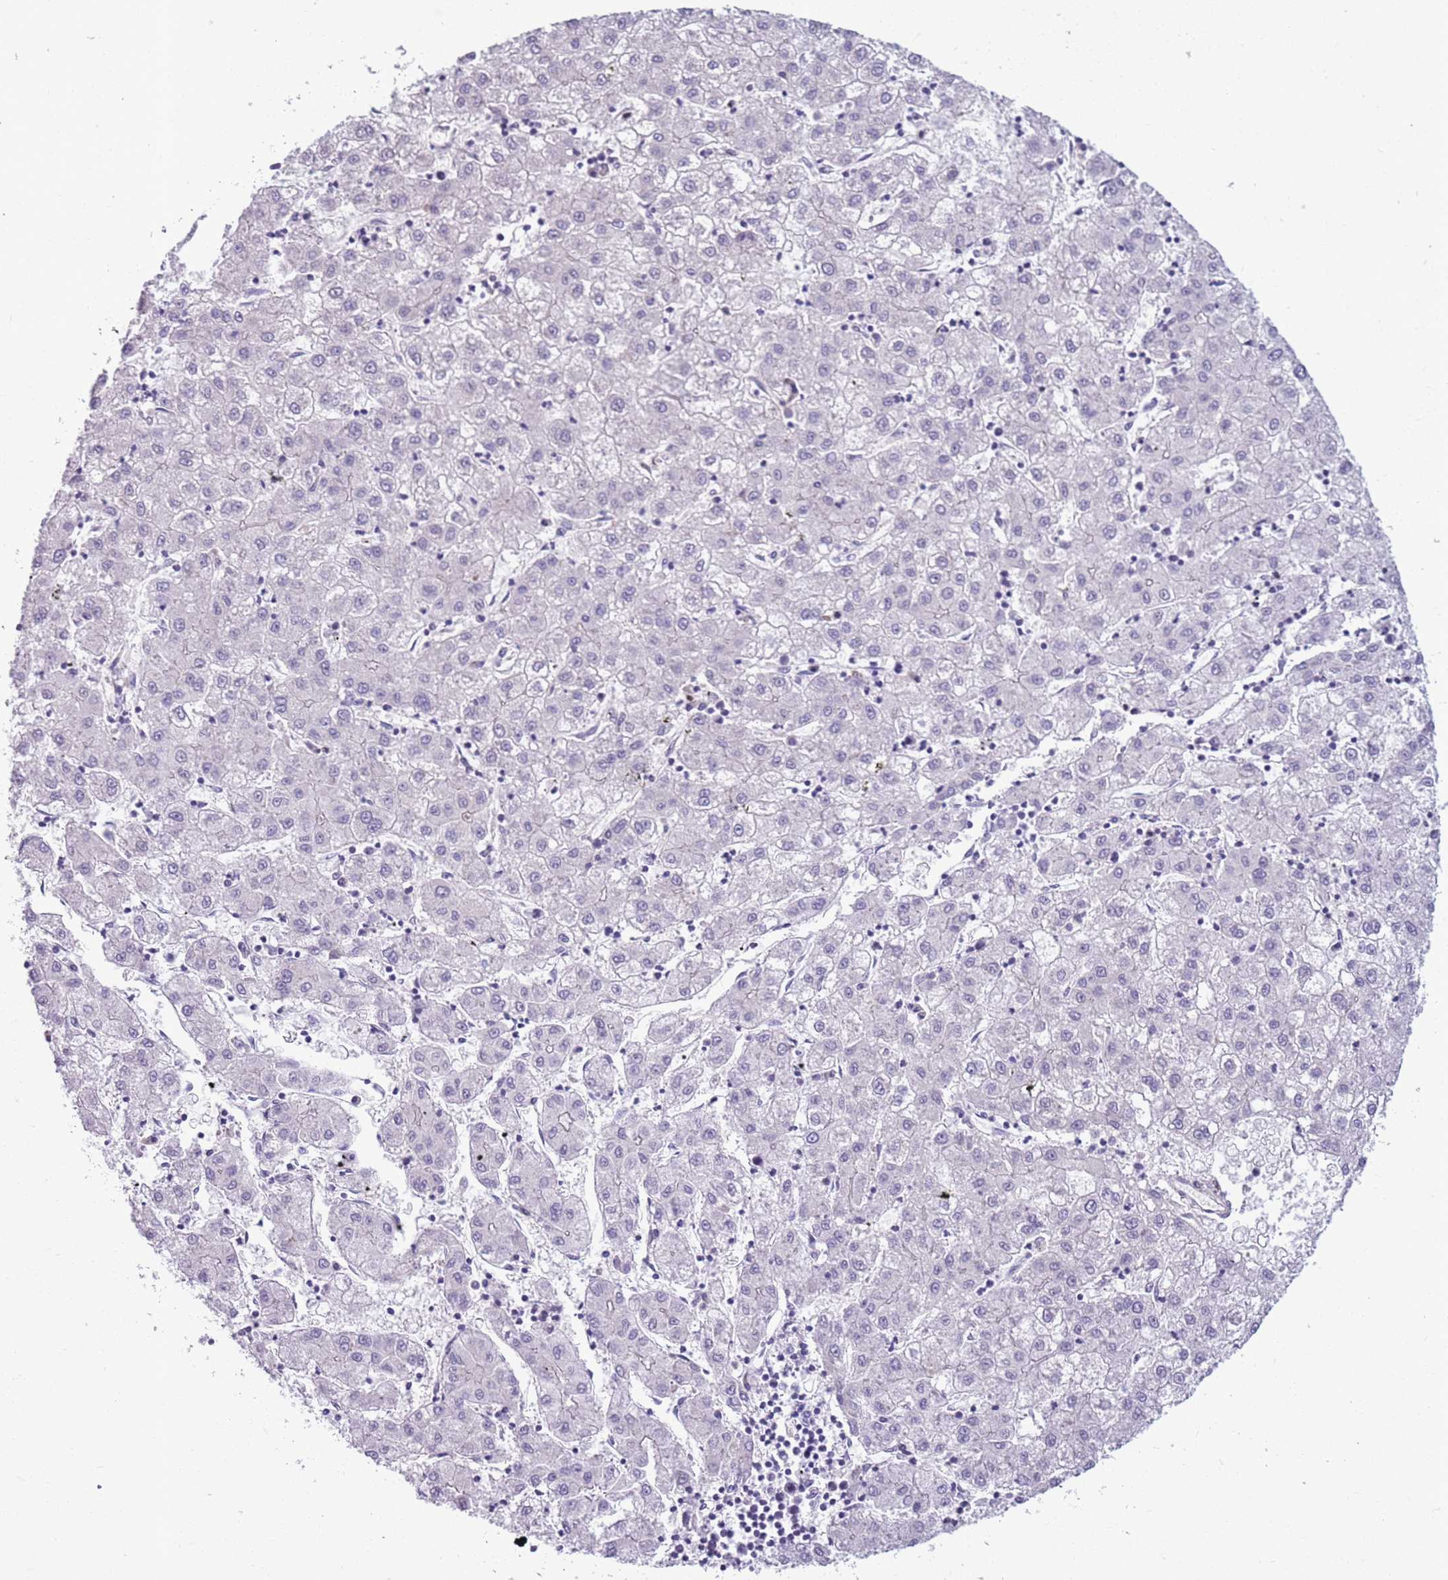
{"staining": {"intensity": "negative", "quantity": "none", "location": "none"}, "tissue": "liver cancer", "cell_type": "Tumor cells", "image_type": "cancer", "snomed": [{"axis": "morphology", "description": "Carcinoma, Hepatocellular, NOS"}, {"axis": "topography", "description": "Liver"}], "caption": "Immunohistochemistry (IHC) photomicrograph of human liver hepatocellular carcinoma stained for a protein (brown), which exhibits no positivity in tumor cells.", "gene": "JAML", "patient": {"sex": "male", "age": 72}}